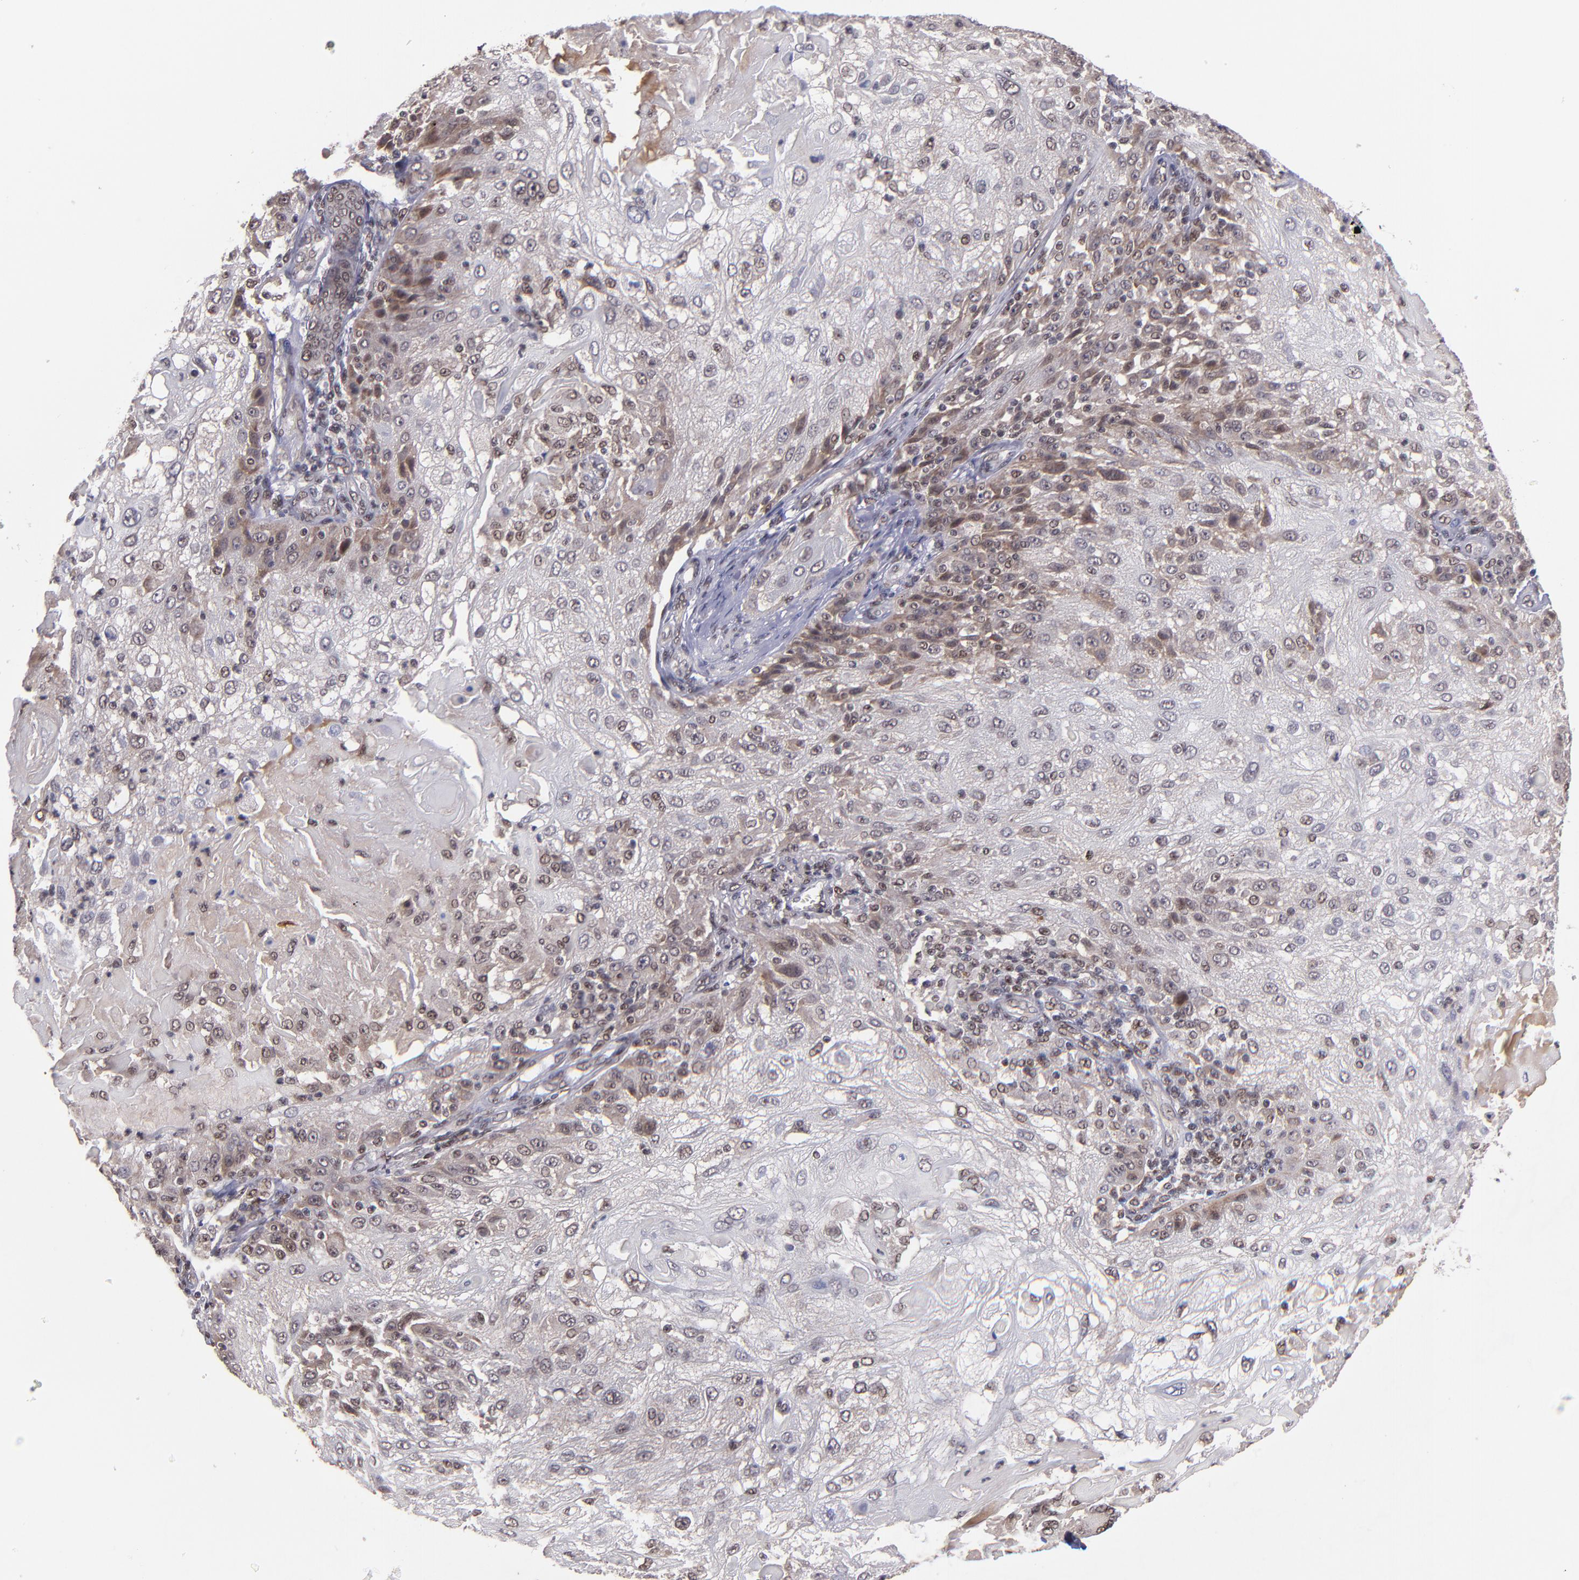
{"staining": {"intensity": "moderate", "quantity": ">75%", "location": "cytoplasmic/membranous,nuclear"}, "tissue": "skin cancer", "cell_type": "Tumor cells", "image_type": "cancer", "snomed": [{"axis": "morphology", "description": "Normal tissue, NOS"}, {"axis": "morphology", "description": "Squamous cell carcinoma, NOS"}, {"axis": "topography", "description": "Skin"}], "caption": "The immunohistochemical stain highlights moderate cytoplasmic/membranous and nuclear staining in tumor cells of skin cancer tissue. (DAB IHC, brown staining for protein, blue staining for nuclei).", "gene": "EP300", "patient": {"sex": "female", "age": 83}}